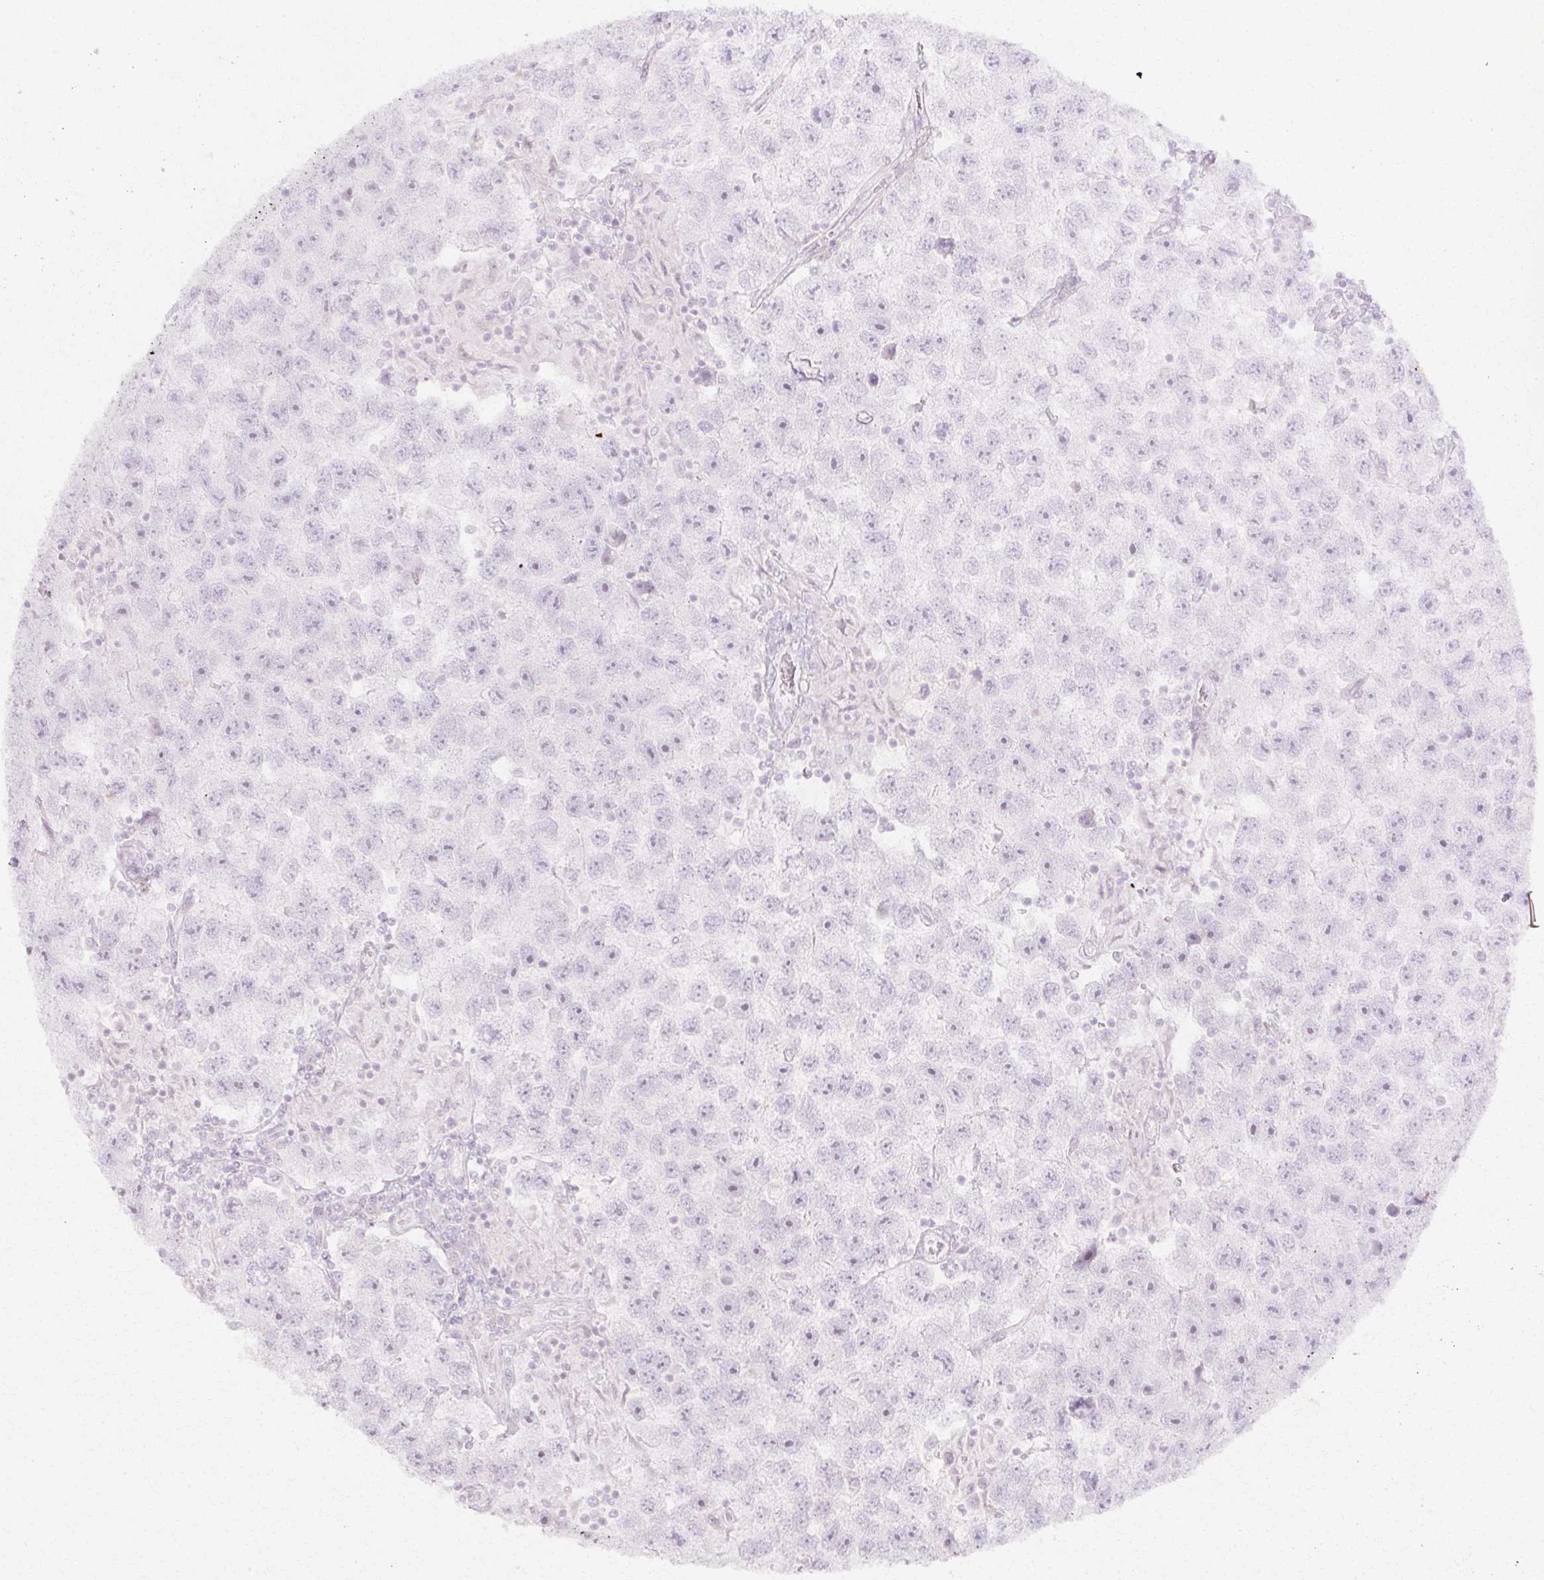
{"staining": {"intensity": "negative", "quantity": "none", "location": "none"}, "tissue": "testis cancer", "cell_type": "Tumor cells", "image_type": "cancer", "snomed": [{"axis": "morphology", "description": "Seminoma, NOS"}, {"axis": "topography", "description": "Testis"}], "caption": "This is a photomicrograph of IHC staining of testis cancer, which shows no positivity in tumor cells. (DAB IHC with hematoxylin counter stain).", "gene": "C3orf49", "patient": {"sex": "male", "age": 26}}